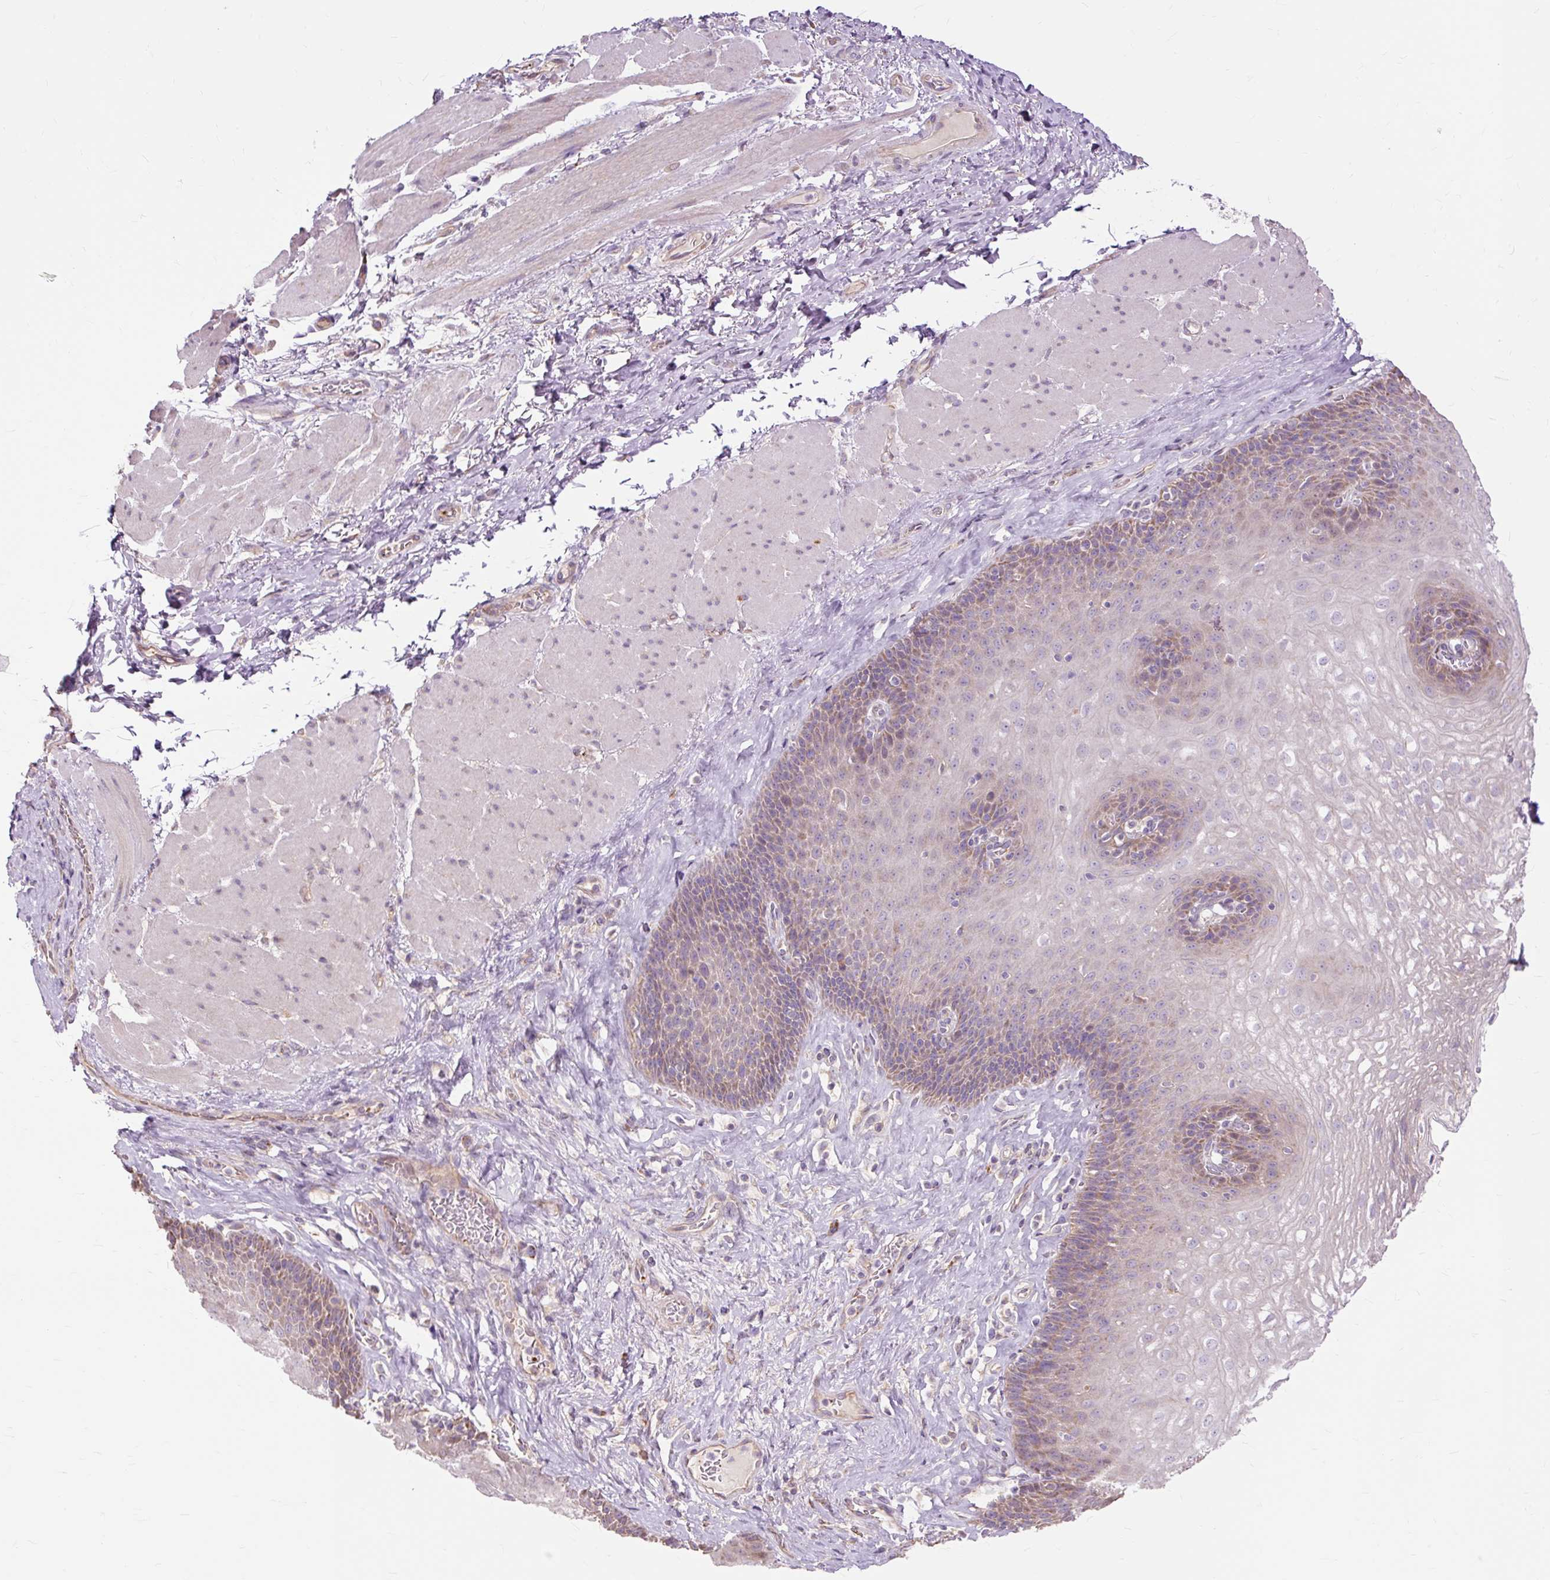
{"staining": {"intensity": "moderate", "quantity": "25%-75%", "location": "cytoplasmic/membranous"}, "tissue": "esophagus", "cell_type": "Squamous epithelial cells", "image_type": "normal", "snomed": [{"axis": "morphology", "description": "Normal tissue, NOS"}, {"axis": "topography", "description": "Esophagus"}], "caption": "A medium amount of moderate cytoplasmic/membranous positivity is seen in about 25%-75% of squamous epithelial cells in normal esophagus. (IHC, brightfield microscopy, high magnification).", "gene": "PDZD2", "patient": {"sex": "female", "age": 66}}